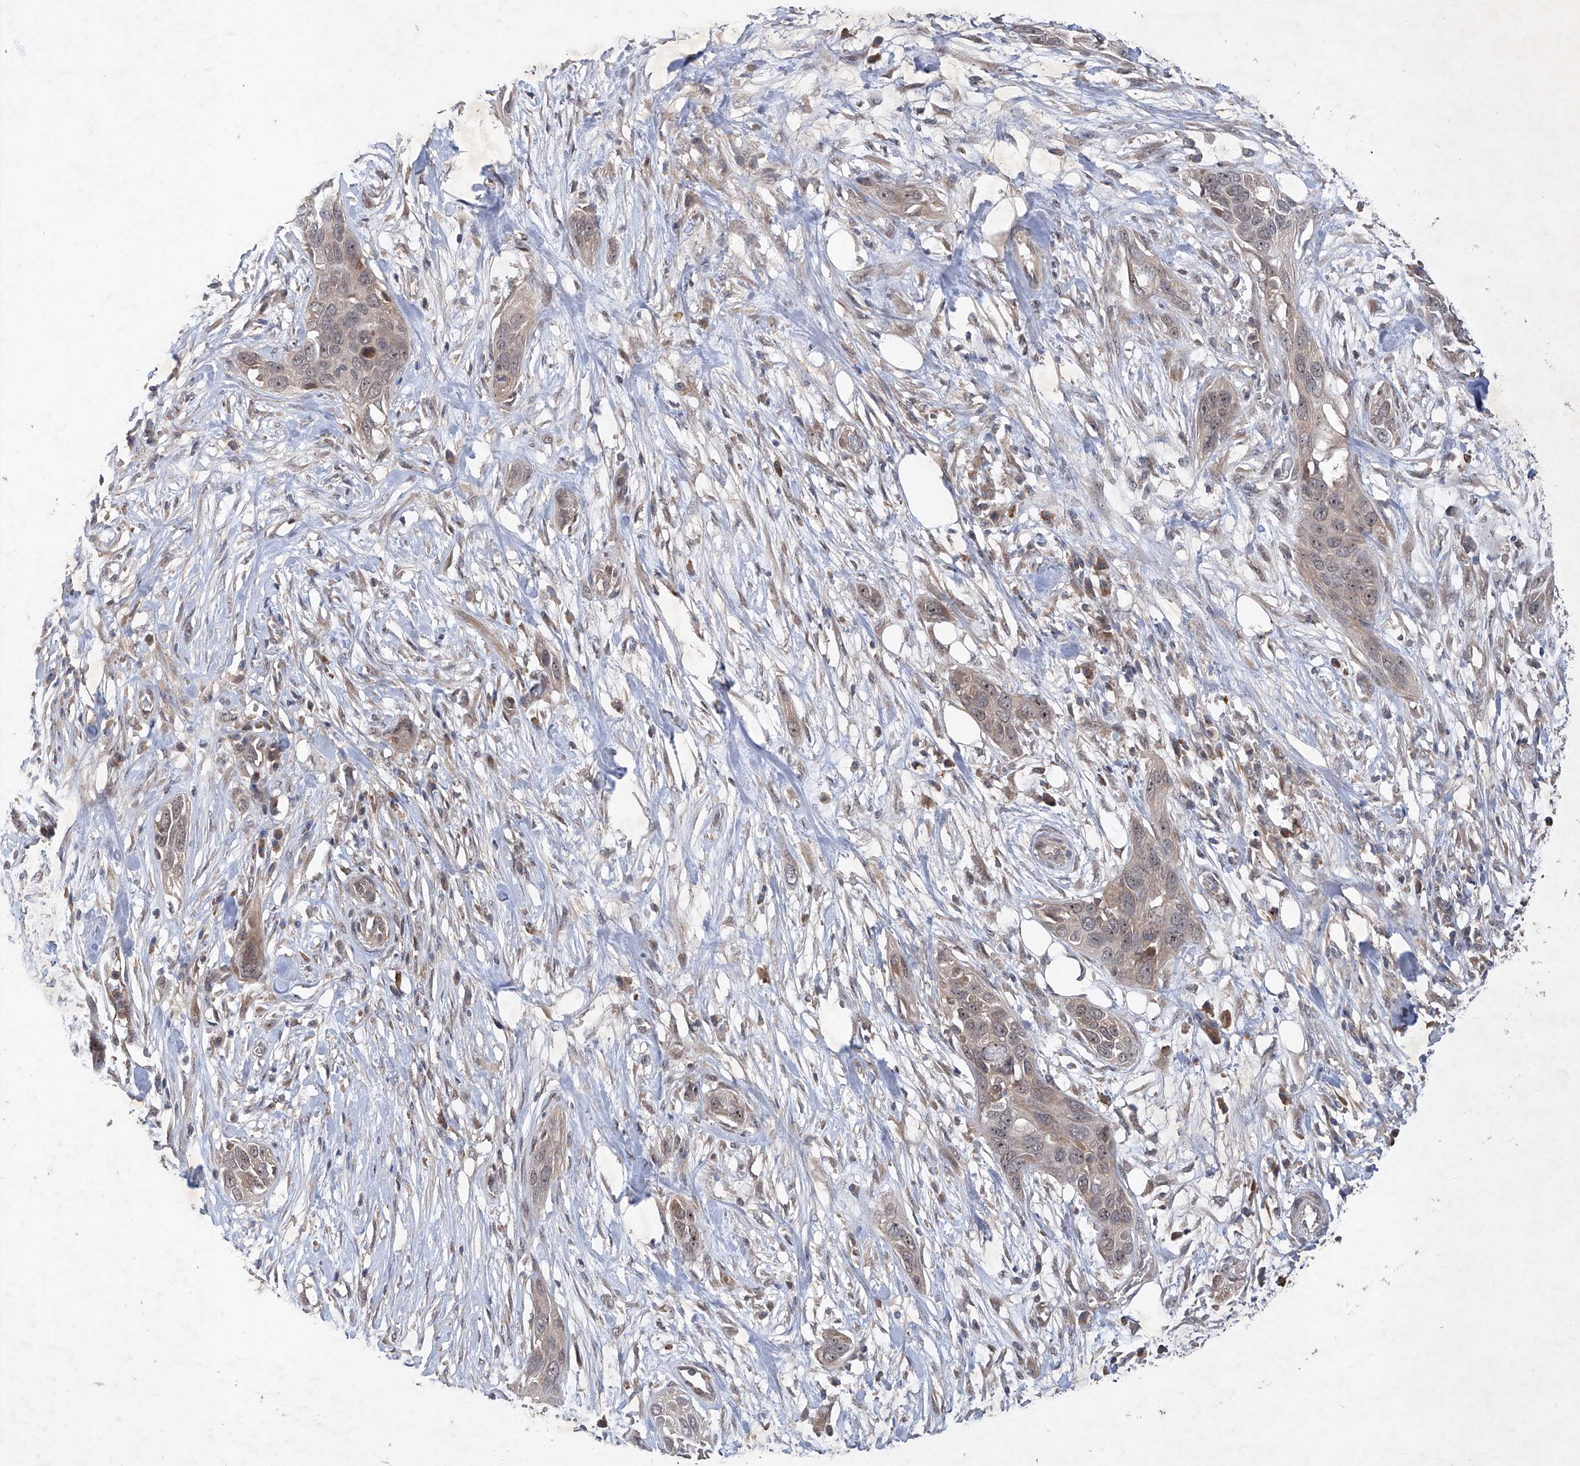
{"staining": {"intensity": "weak", "quantity": "25%-75%", "location": "nuclear"}, "tissue": "pancreatic cancer", "cell_type": "Tumor cells", "image_type": "cancer", "snomed": [{"axis": "morphology", "description": "Adenocarcinoma, NOS"}, {"axis": "topography", "description": "Pancreas"}], "caption": "Immunohistochemical staining of pancreatic adenocarcinoma reveals weak nuclear protein positivity in about 25%-75% of tumor cells.", "gene": "FAM135A", "patient": {"sex": "female", "age": 60}}